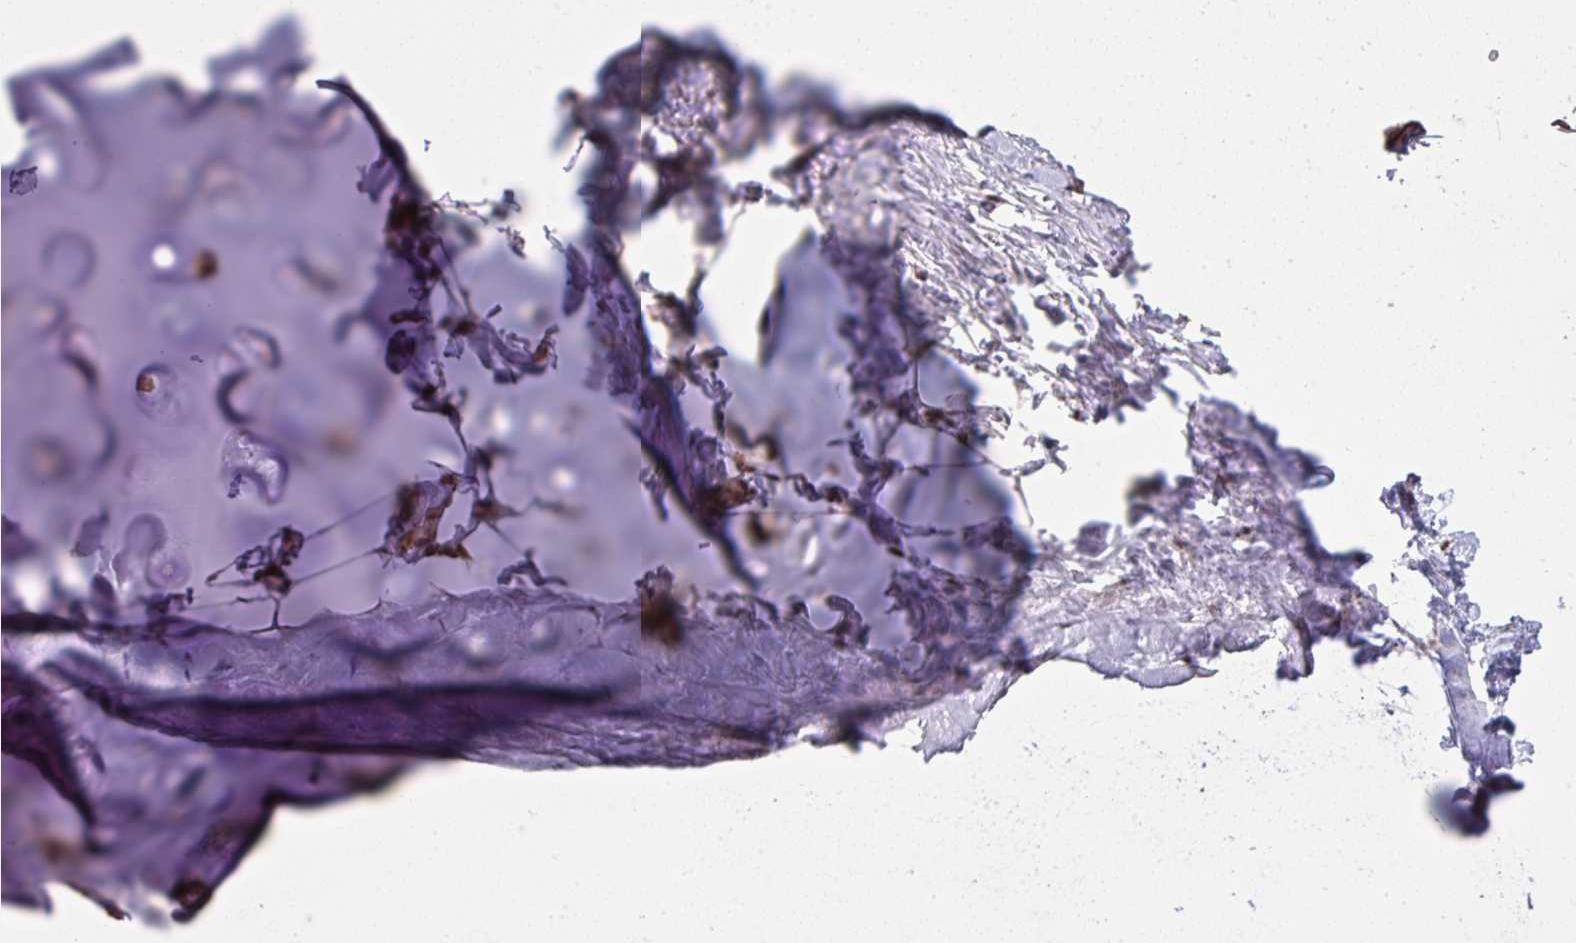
{"staining": {"intensity": "moderate", "quantity": "<25%", "location": "nuclear"}, "tissue": "soft tissue", "cell_type": "Chondrocytes", "image_type": "normal", "snomed": [{"axis": "morphology", "description": "Normal tissue, NOS"}, {"axis": "topography", "description": "Cartilage tissue"}, {"axis": "topography", "description": "Bronchus"}, {"axis": "topography", "description": "Peripheral nerve tissue"}], "caption": "Soft tissue stained for a protein displays moderate nuclear positivity in chondrocytes. (DAB IHC, brown staining for protein, blue staining for nuclei).", "gene": "NIP7", "patient": {"sex": "male", "age": 67}}